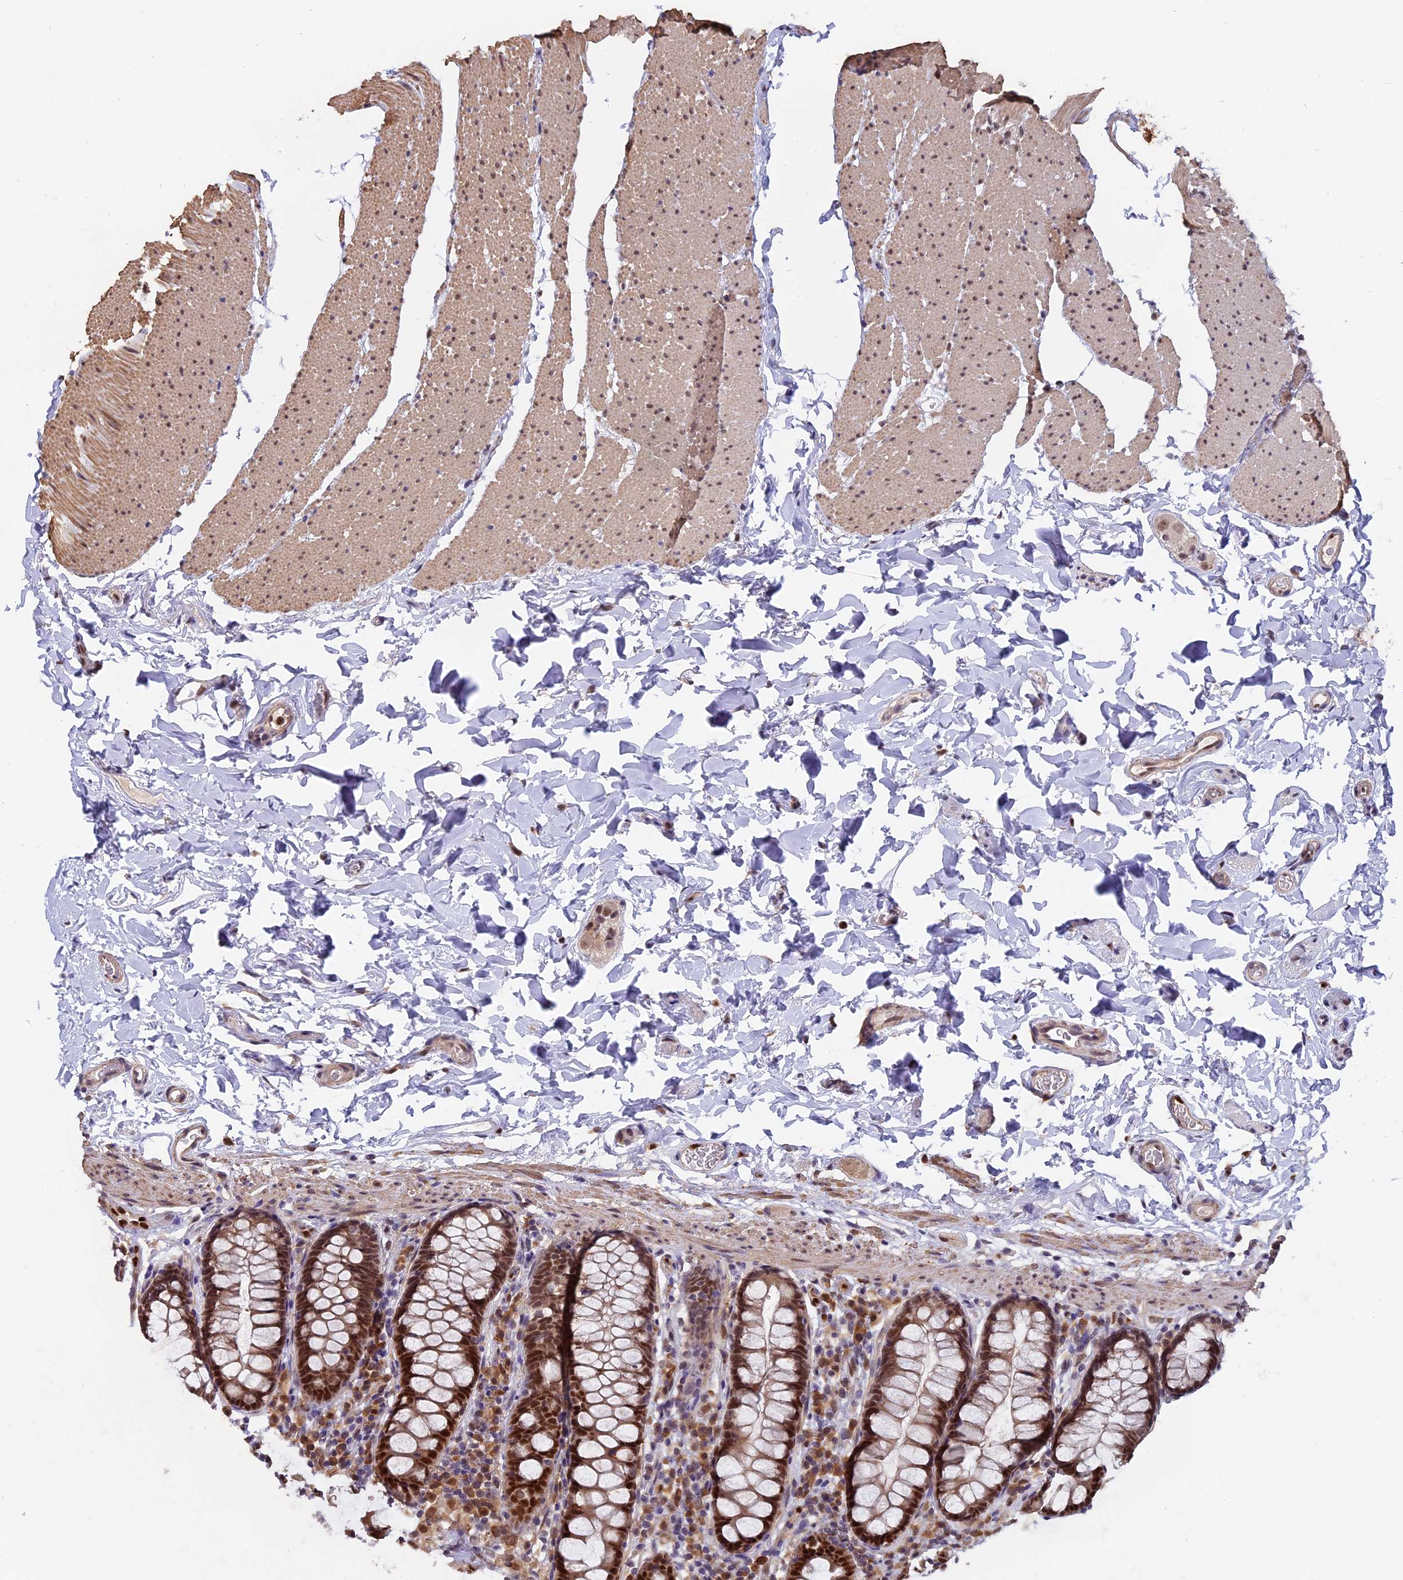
{"staining": {"intensity": "moderate", "quantity": ">75%", "location": "cytoplasmic/membranous,nuclear"}, "tissue": "colon", "cell_type": "Endothelial cells", "image_type": "normal", "snomed": [{"axis": "morphology", "description": "Normal tissue, NOS"}, {"axis": "topography", "description": "Colon"}], "caption": "Immunohistochemistry (IHC) image of unremarkable colon: human colon stained using immunohistochemistry reveals medium levels of moderate protein expression localized specifically in the cytoplasmic/membranous,nuclear of endothelial cells, appearing as a cytoplasmic/membranous,nuclear brown color.", "gene": "FAM118B", "patient": {"sex": "female", "age": 80}}